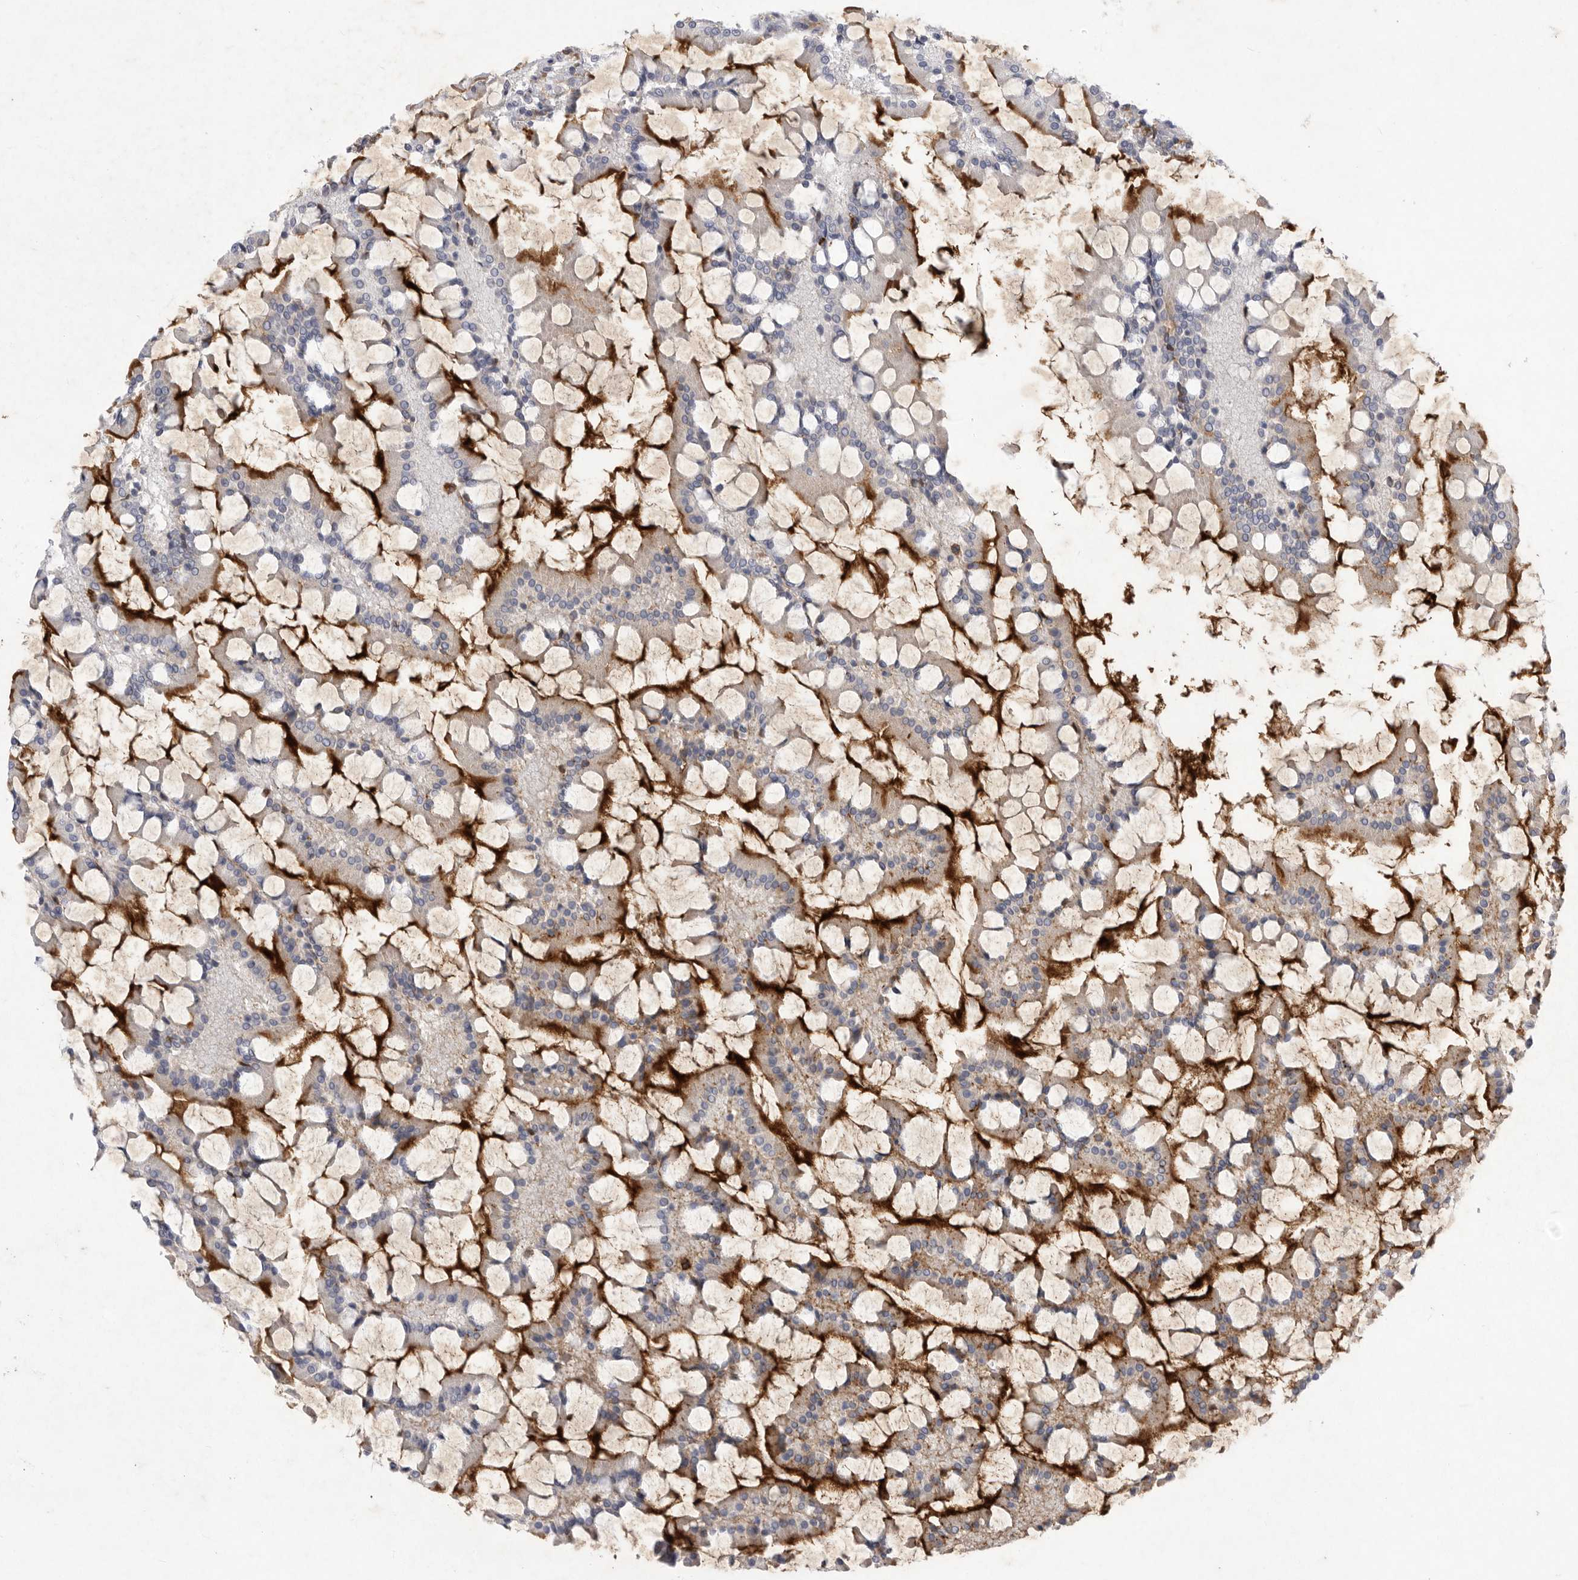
{"staining": {"intensity": "strong", "quantity": ">75%", "location": "cytoplasmic/membranous"}, "tissue": "small intestine", "cell_type": "Glandular cells", "image_type": "normal", "snomed": [{"axis": "morphology", "description": "Normal tissue, NOS"}, {"axis": "topography", "description": "Small intestine"}], "caption": "Protein analysis of benign small intestine shows strong cytoplasmic/membranous staining in approximately >75% of glandular cells. (Stains: DAB (3,3'-diaminobenzidine) in brown, nuclei in blue, Microscopy: brightfield microscopy at high magnification).", "gene": "SIGLEC10", "patient": {"sex": "male", "age": 41}}